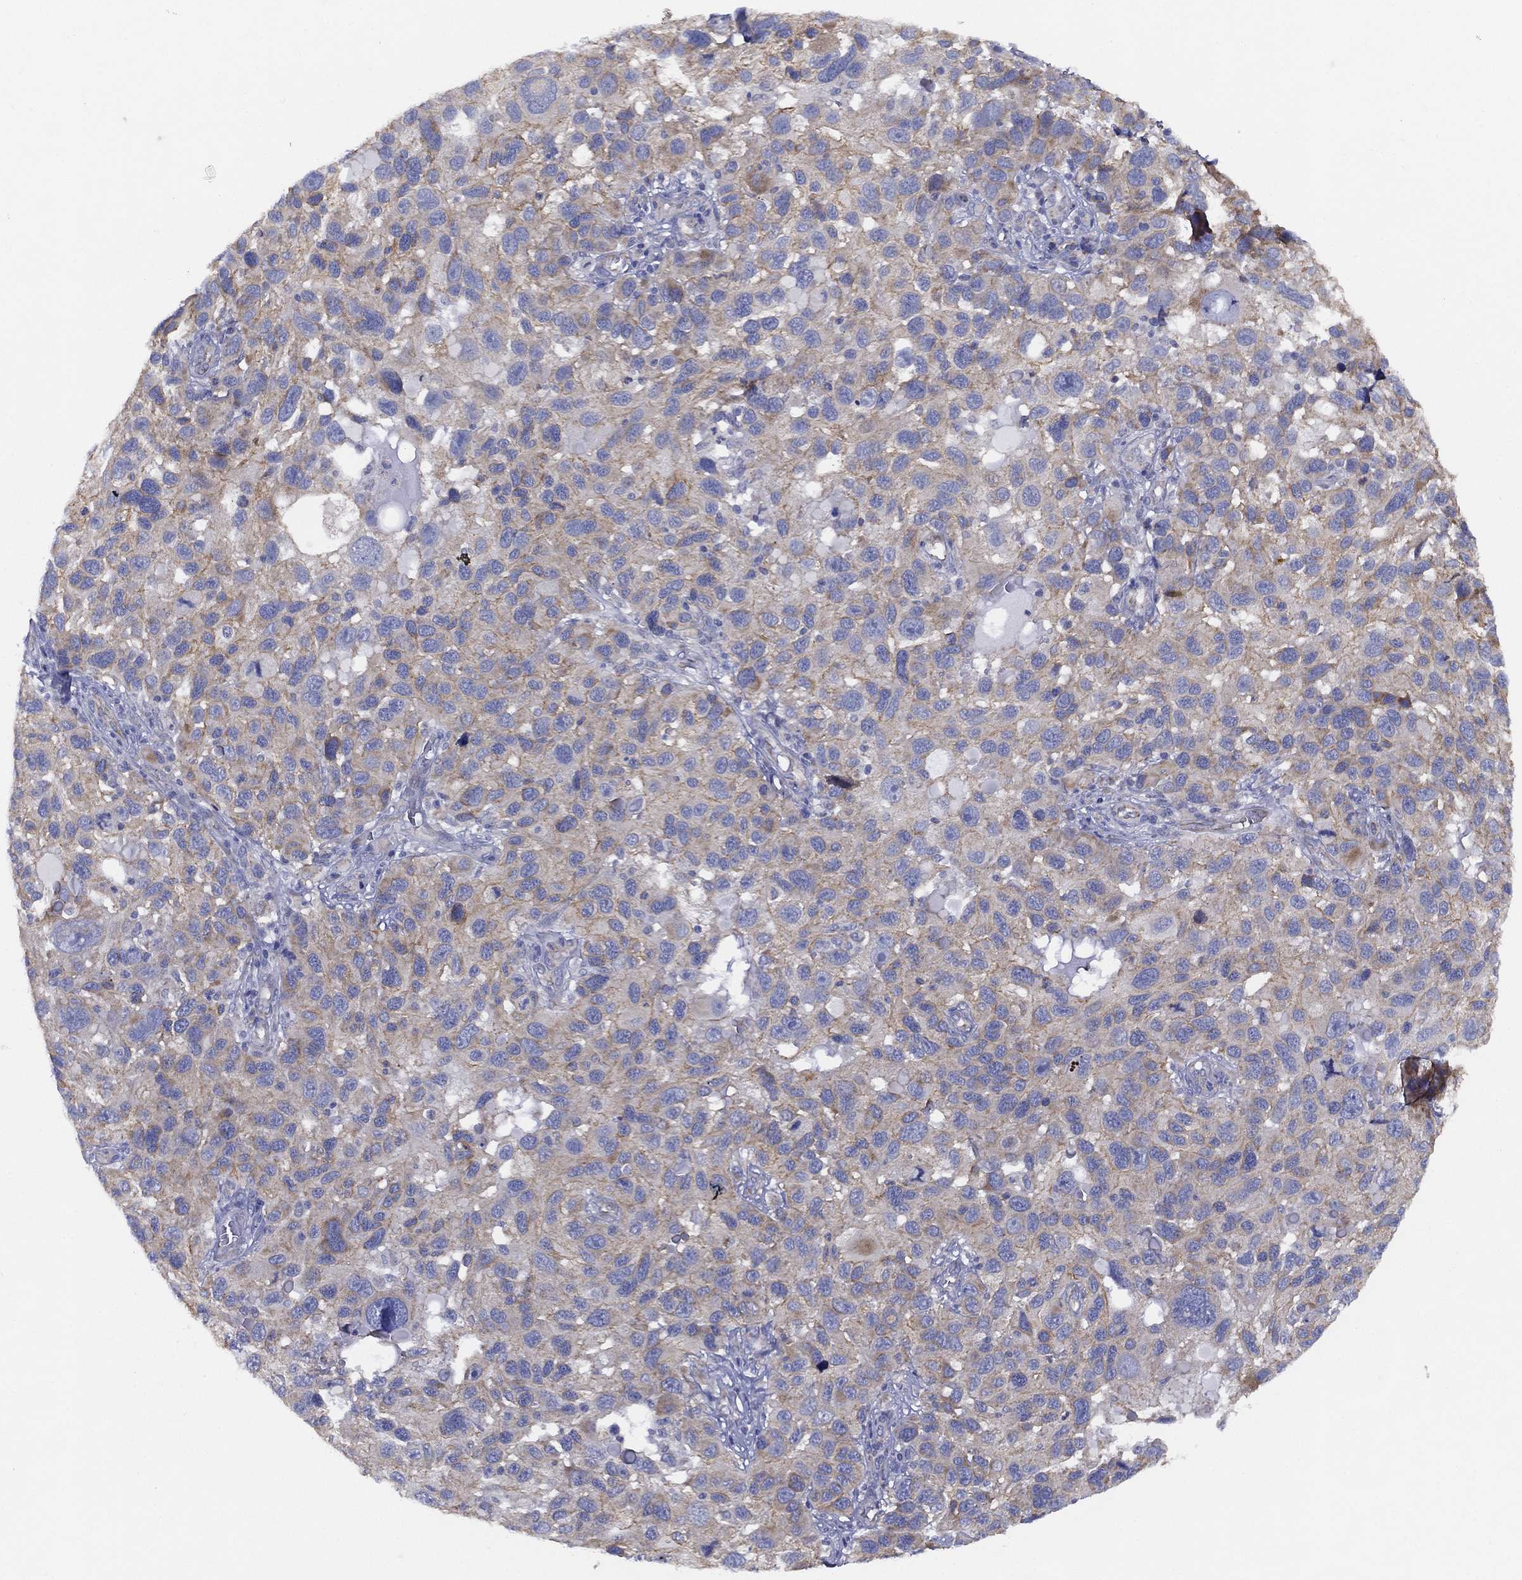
{"staining": {"intensity": "weak", "quantity": "25%-75%", "location": "cytoplasmic/membranous"}, "tissue": "melanoma", "cell_type": "Tumor cells", "image_type": "cancer", "snomed": [{"axis": "morphology", "description": "Malignant melanoma, NOS"}, {"axis": "topography", "description": "Skin"}], "caption": "High-magnification brightfield microscopy of malignant melanoma stained with DAB (3,3'-diaminobenzidine) (brown) and counterstained with hematoxylin (blue). tumor cells exhibit weak cytoplasmic/membranous staining is seen in about25%-75% of cells.", "gene": "ZNF223", "patient": {"sex": "male", "age": 53}}